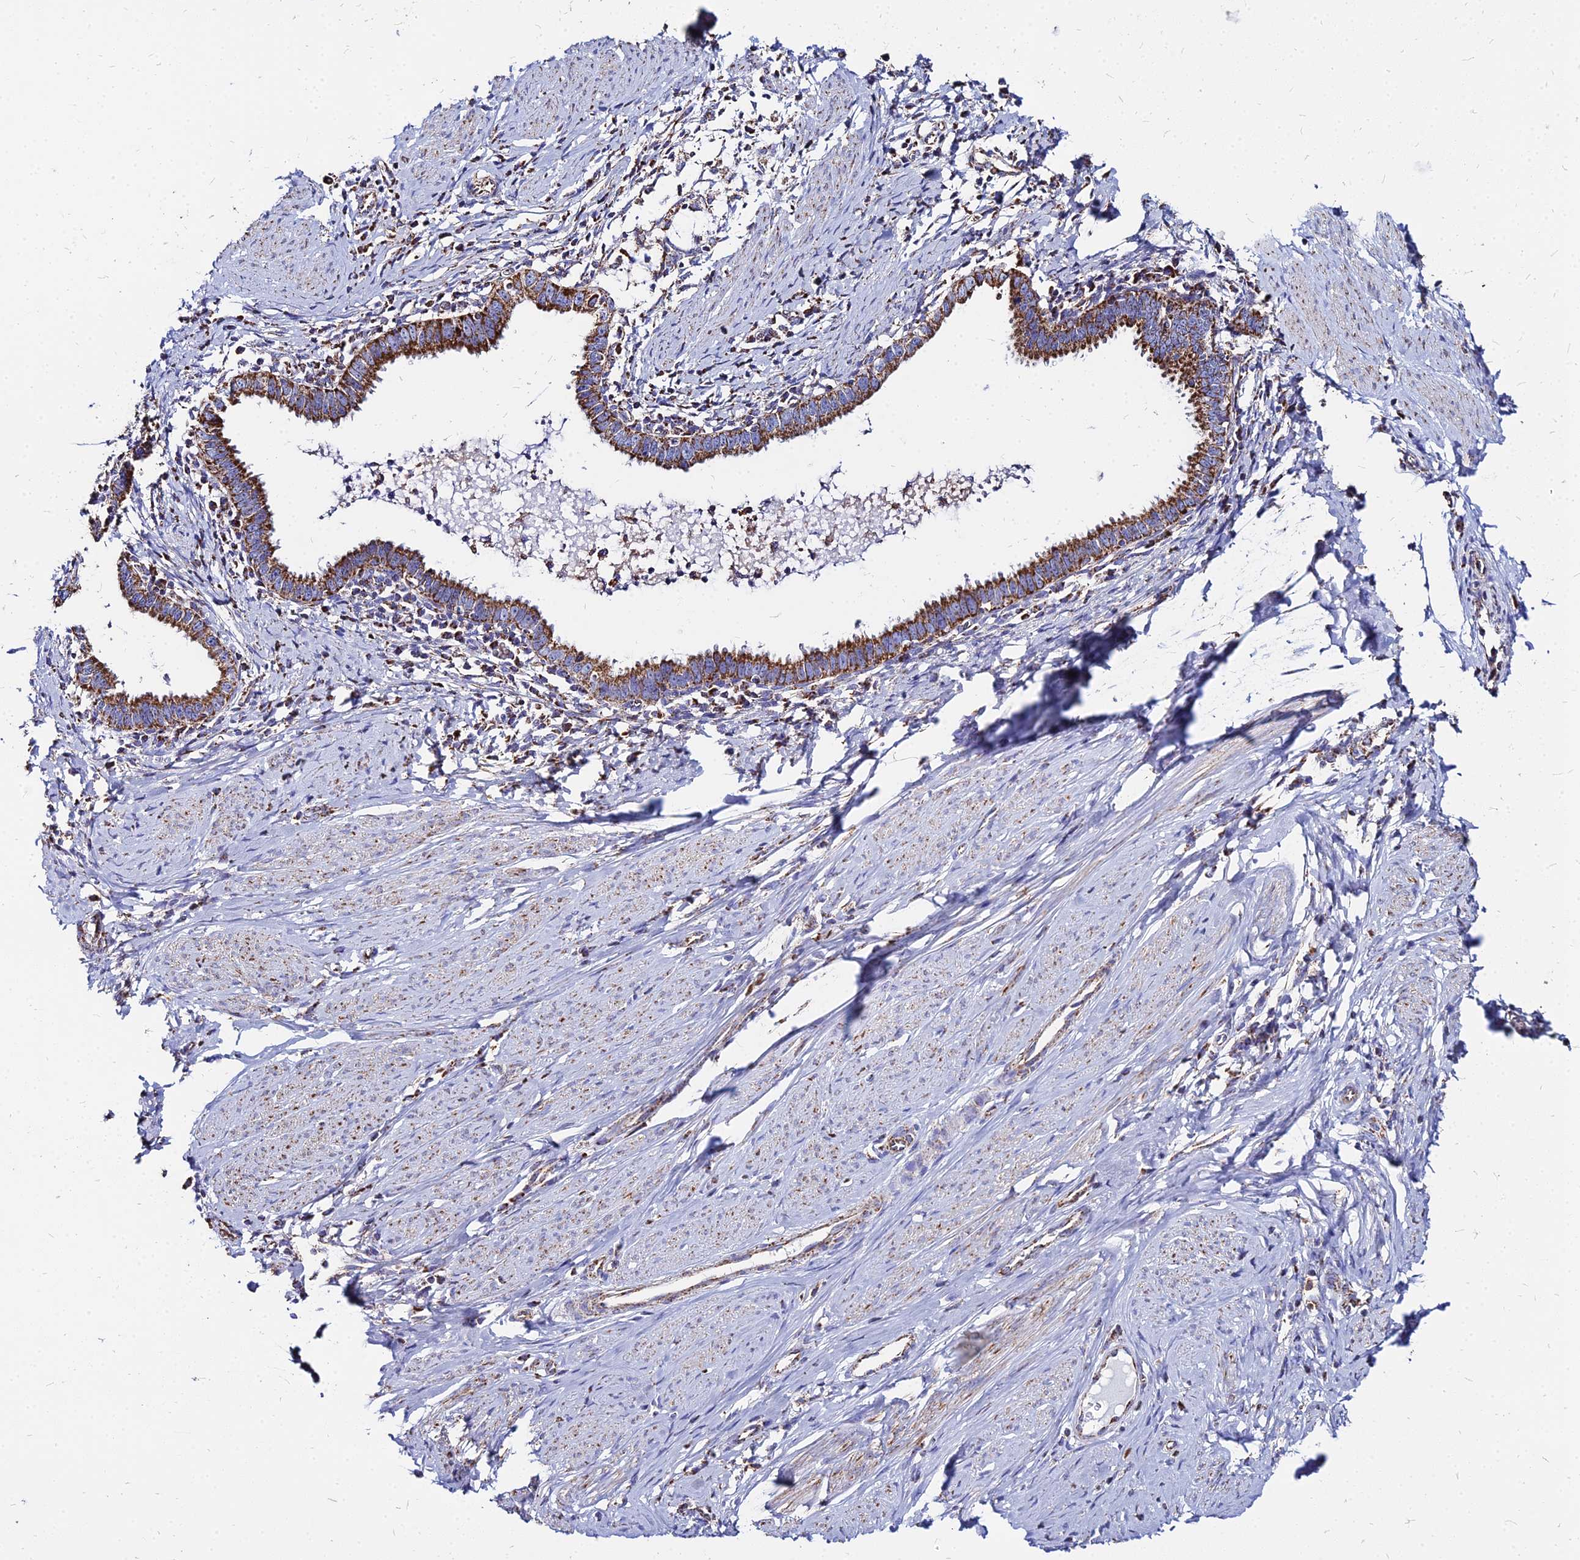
{"staining": {"intensity": "strong", "quantity": ">75%", "location": "cytoplasmic/membranous"}, "tissue": "cervical cancer", "cell_type": "Tumor cells", "image_type": "cancer", "snomed": [{"axis": "morphology", "description": "Adenocarcinoma, NOS"}, {"axis": "topography", "description": "Cervix"}], "caption": "This is an image of IHC staining of cervical cancer (adenocarcinoma), which shows strong positivity in the cytoplasmic/membranous of tumor cells.", "gene": "DLD", "patient": {"sex": "female", "age": 36}}